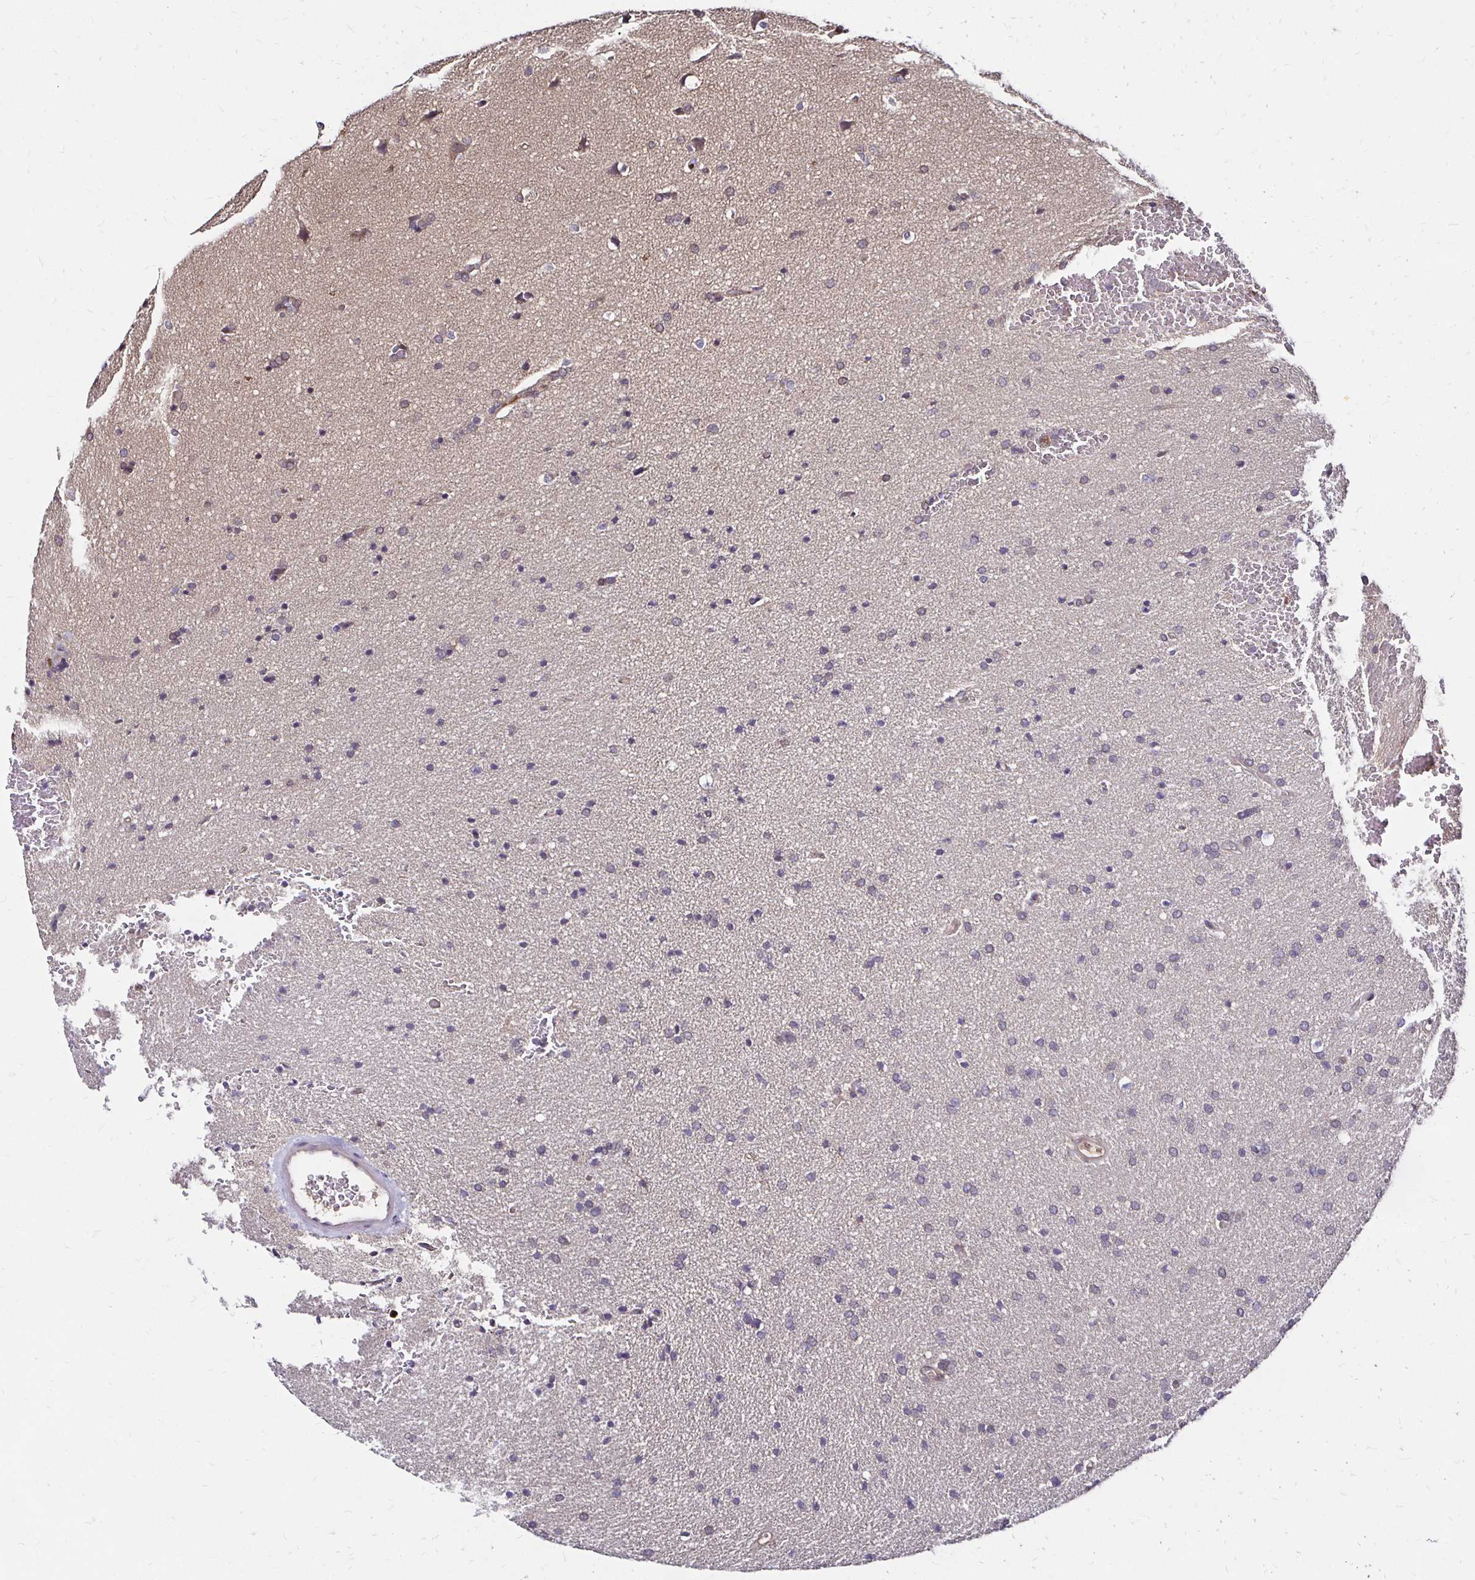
{"staining": {"intensity": "negative", "quantity": "none", "location": "none"}, "tissue": "glioma", "cell_type": "Tumor cells", "image_type": "cancer", "snomed": [{"axis": "morphology", "description": "Glioma, malignant, Low grade"}, {"axis": "topography", "description": "Brain"}], "caption": "Micrograph shows no protein expression in tumor cells of glioma tissue.", "gene": "TXN", "patient": {"sex": "female", "age": 34}}